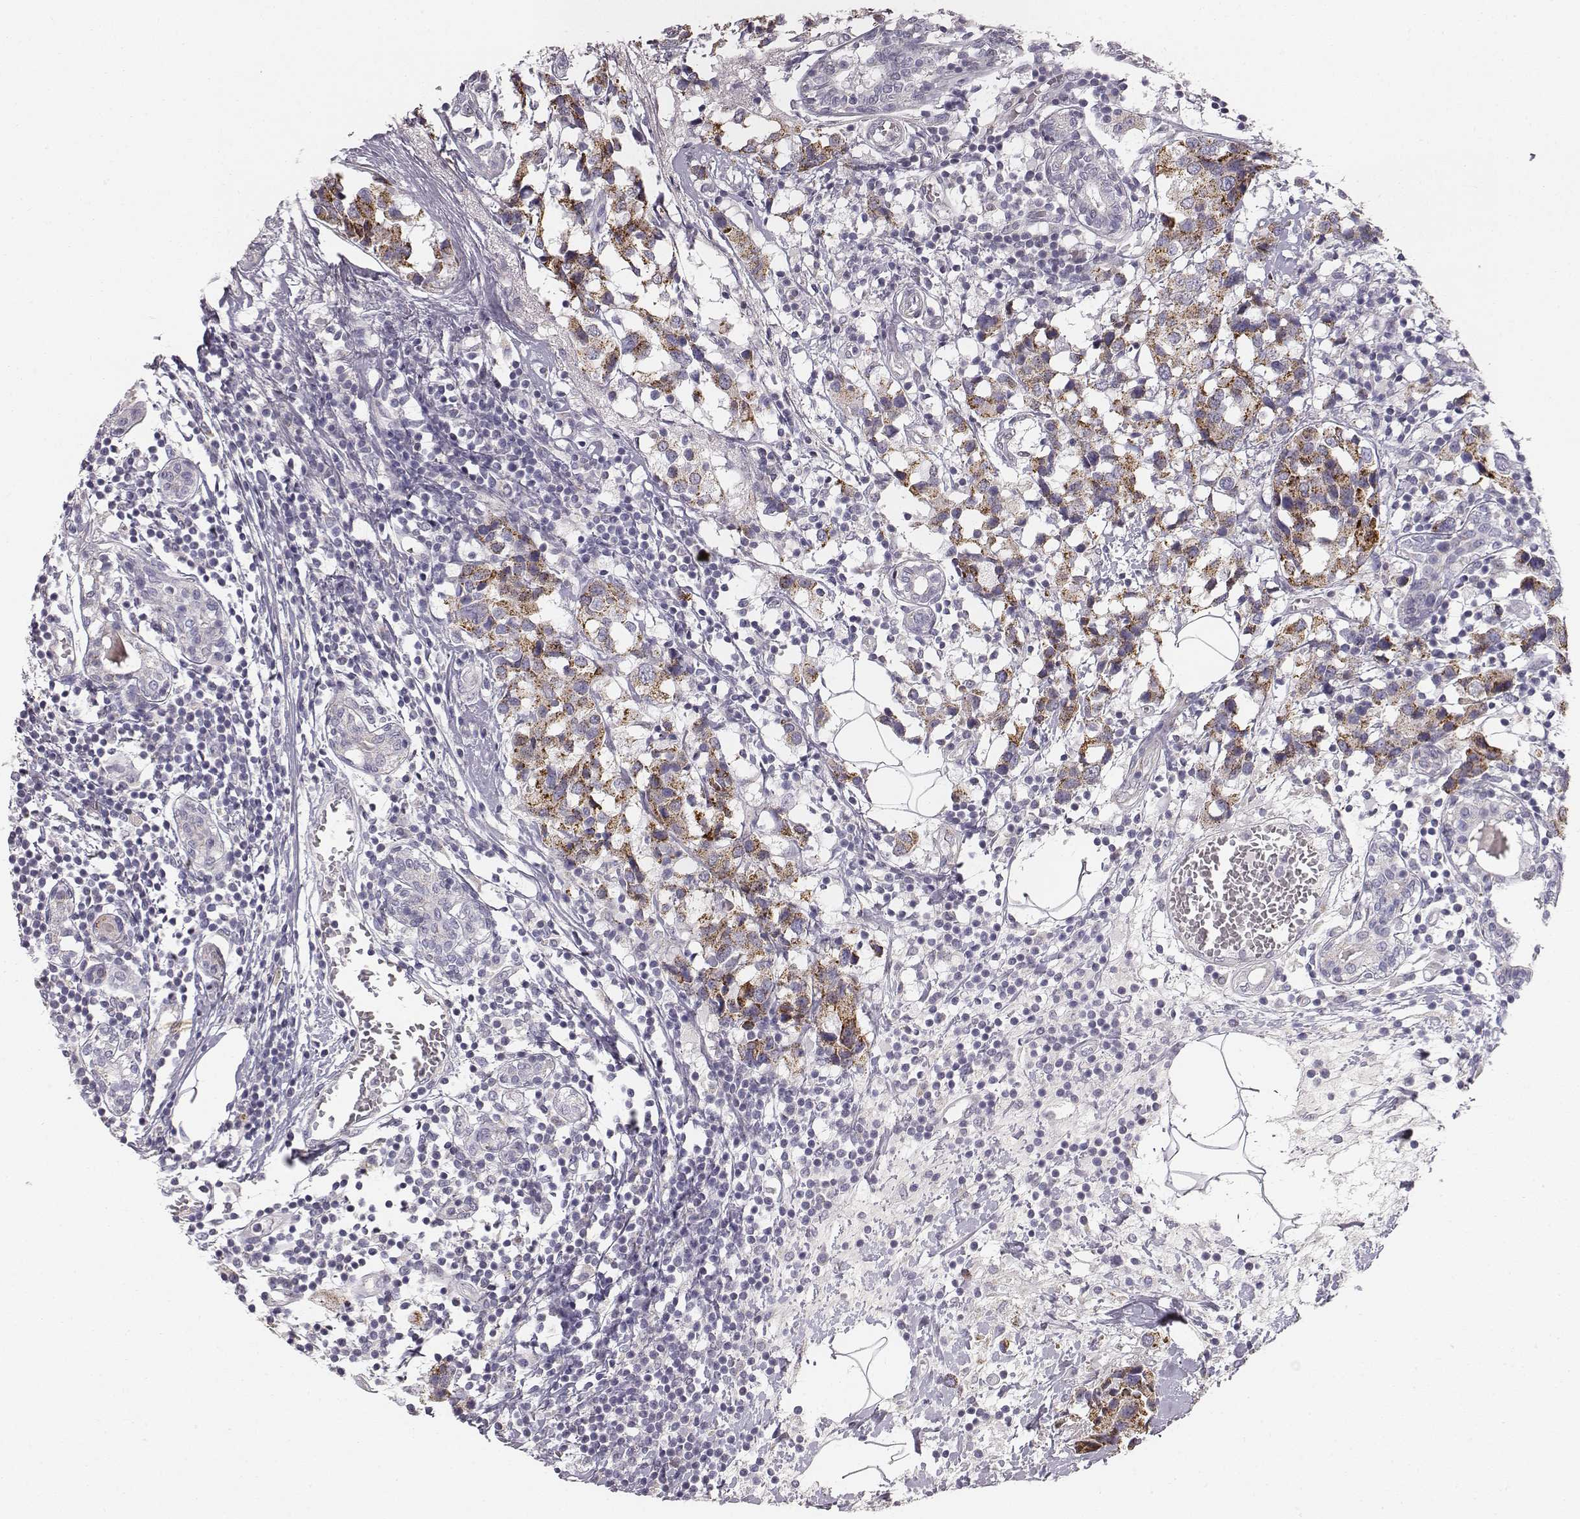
{"staining": {"intensity": "moderate", "quantity": ">75%", "location": "cytoplasmic/membranous"}, "tissue": "breast cancer", "cell_type": "Tumor cells", "image_type": "cancer", "snomed": [{"axis": "morphology", "description": "Lobular carcinoma"}, {"axis": "topography", "description": "Breast"}], "caption": "IHC image of neoplastic tissue: human breast cancer stained using immunohistochemistry demonstrates medium levels of moderate protein expression localized specifically in the cytoplasmic/membranous of tumor cells, appearing as a cytoplasmic/membranous brown color.", "gene": "ABCD3", "patient": {"sex": "female", "age": 59}}